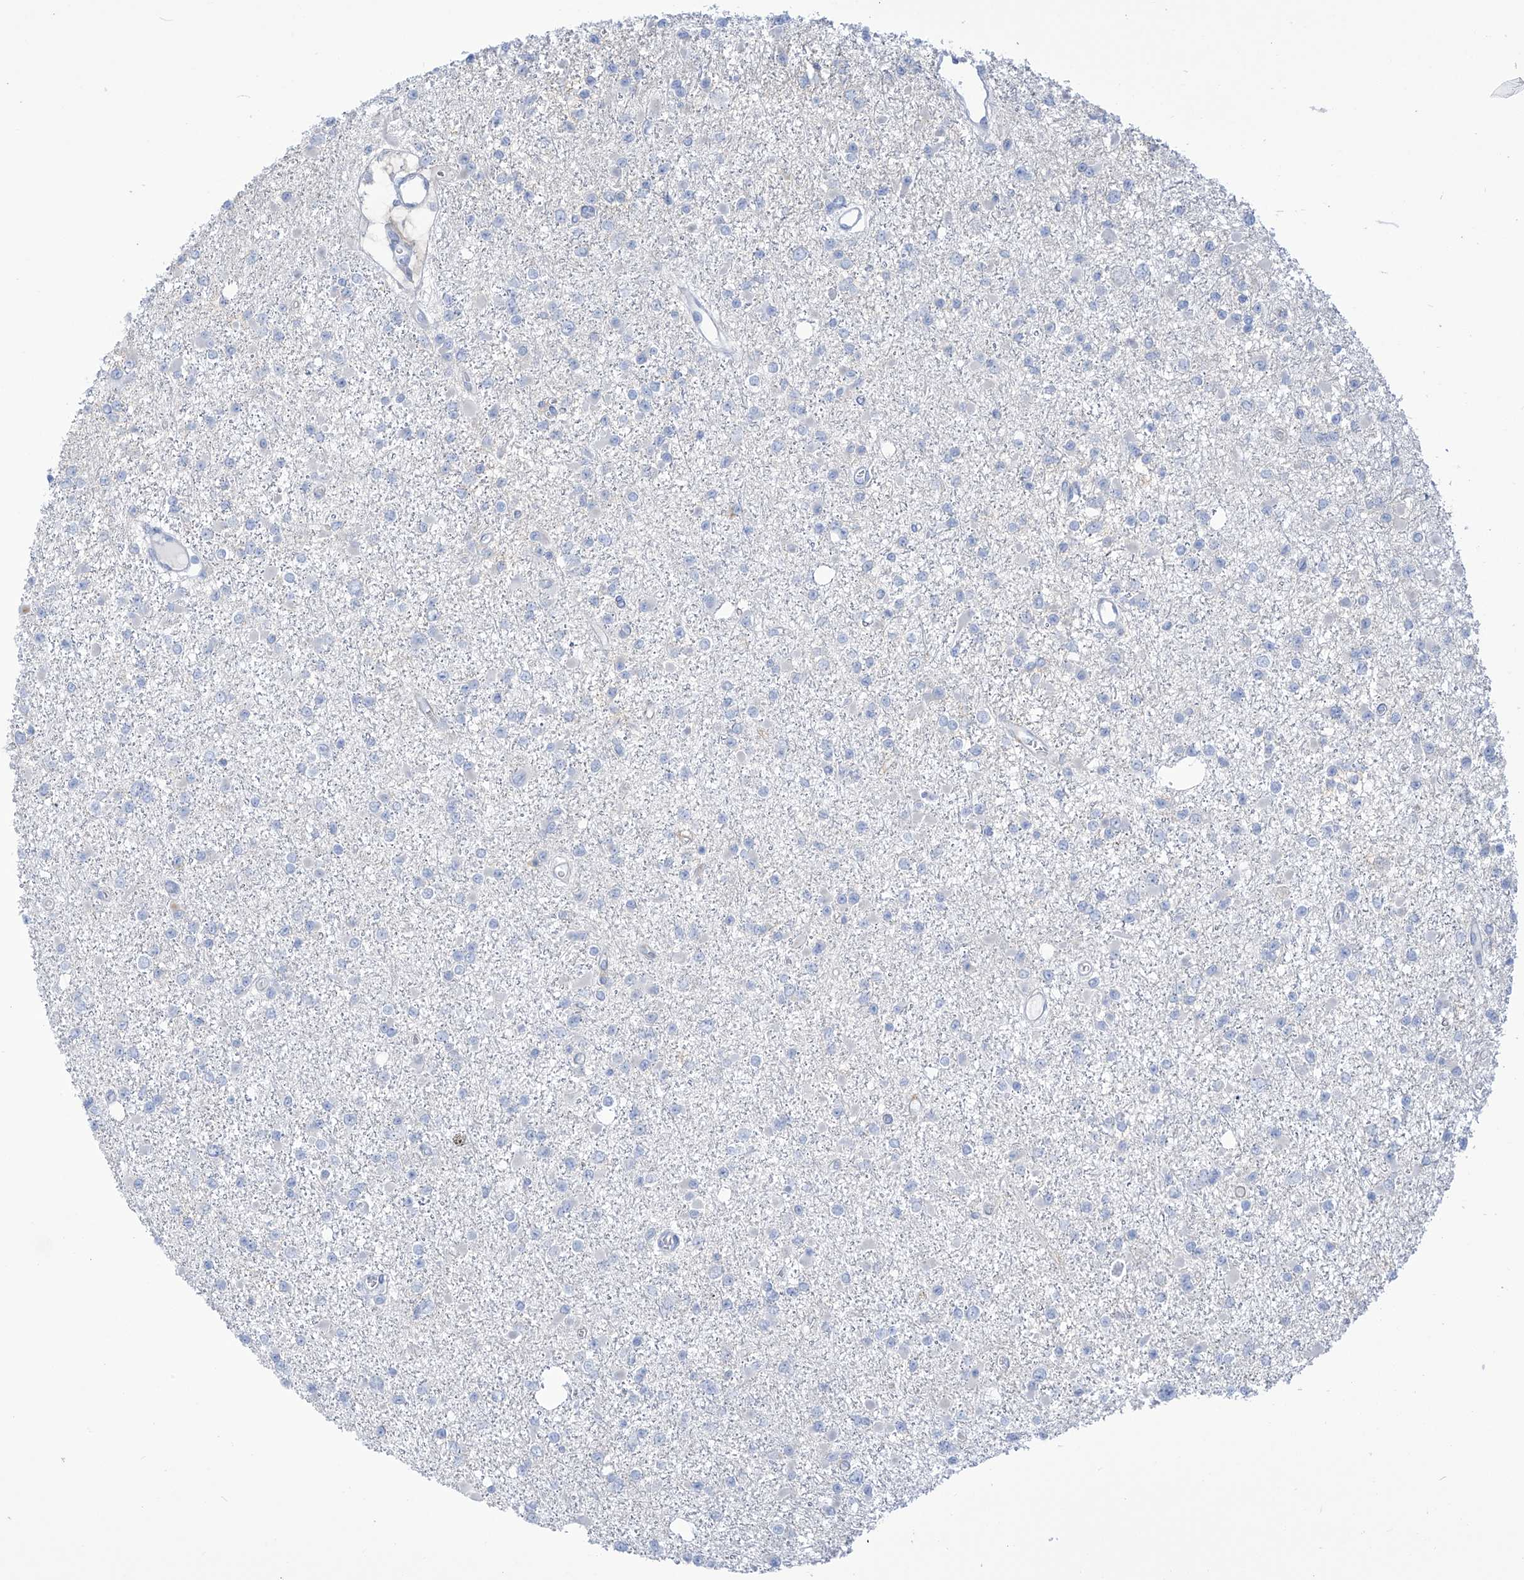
{"staining": {"intensity": "negative", "quantity": "none", "location": "none"}, "tissue": "glioma", "cell_type": "Tumor cells", "image_type": "cancer", "snomed": [{"axis": "morphology", "description": "Glioma, malignant, Low grade"}, {"axis": "topography", "description": "Brain"}], "caption": "The histopathology image exhibits no significant expression in tumor cells of malignant low-grade glioma.", "gene": "FABP2", "patient": {"sex": "female", "age": 22}}